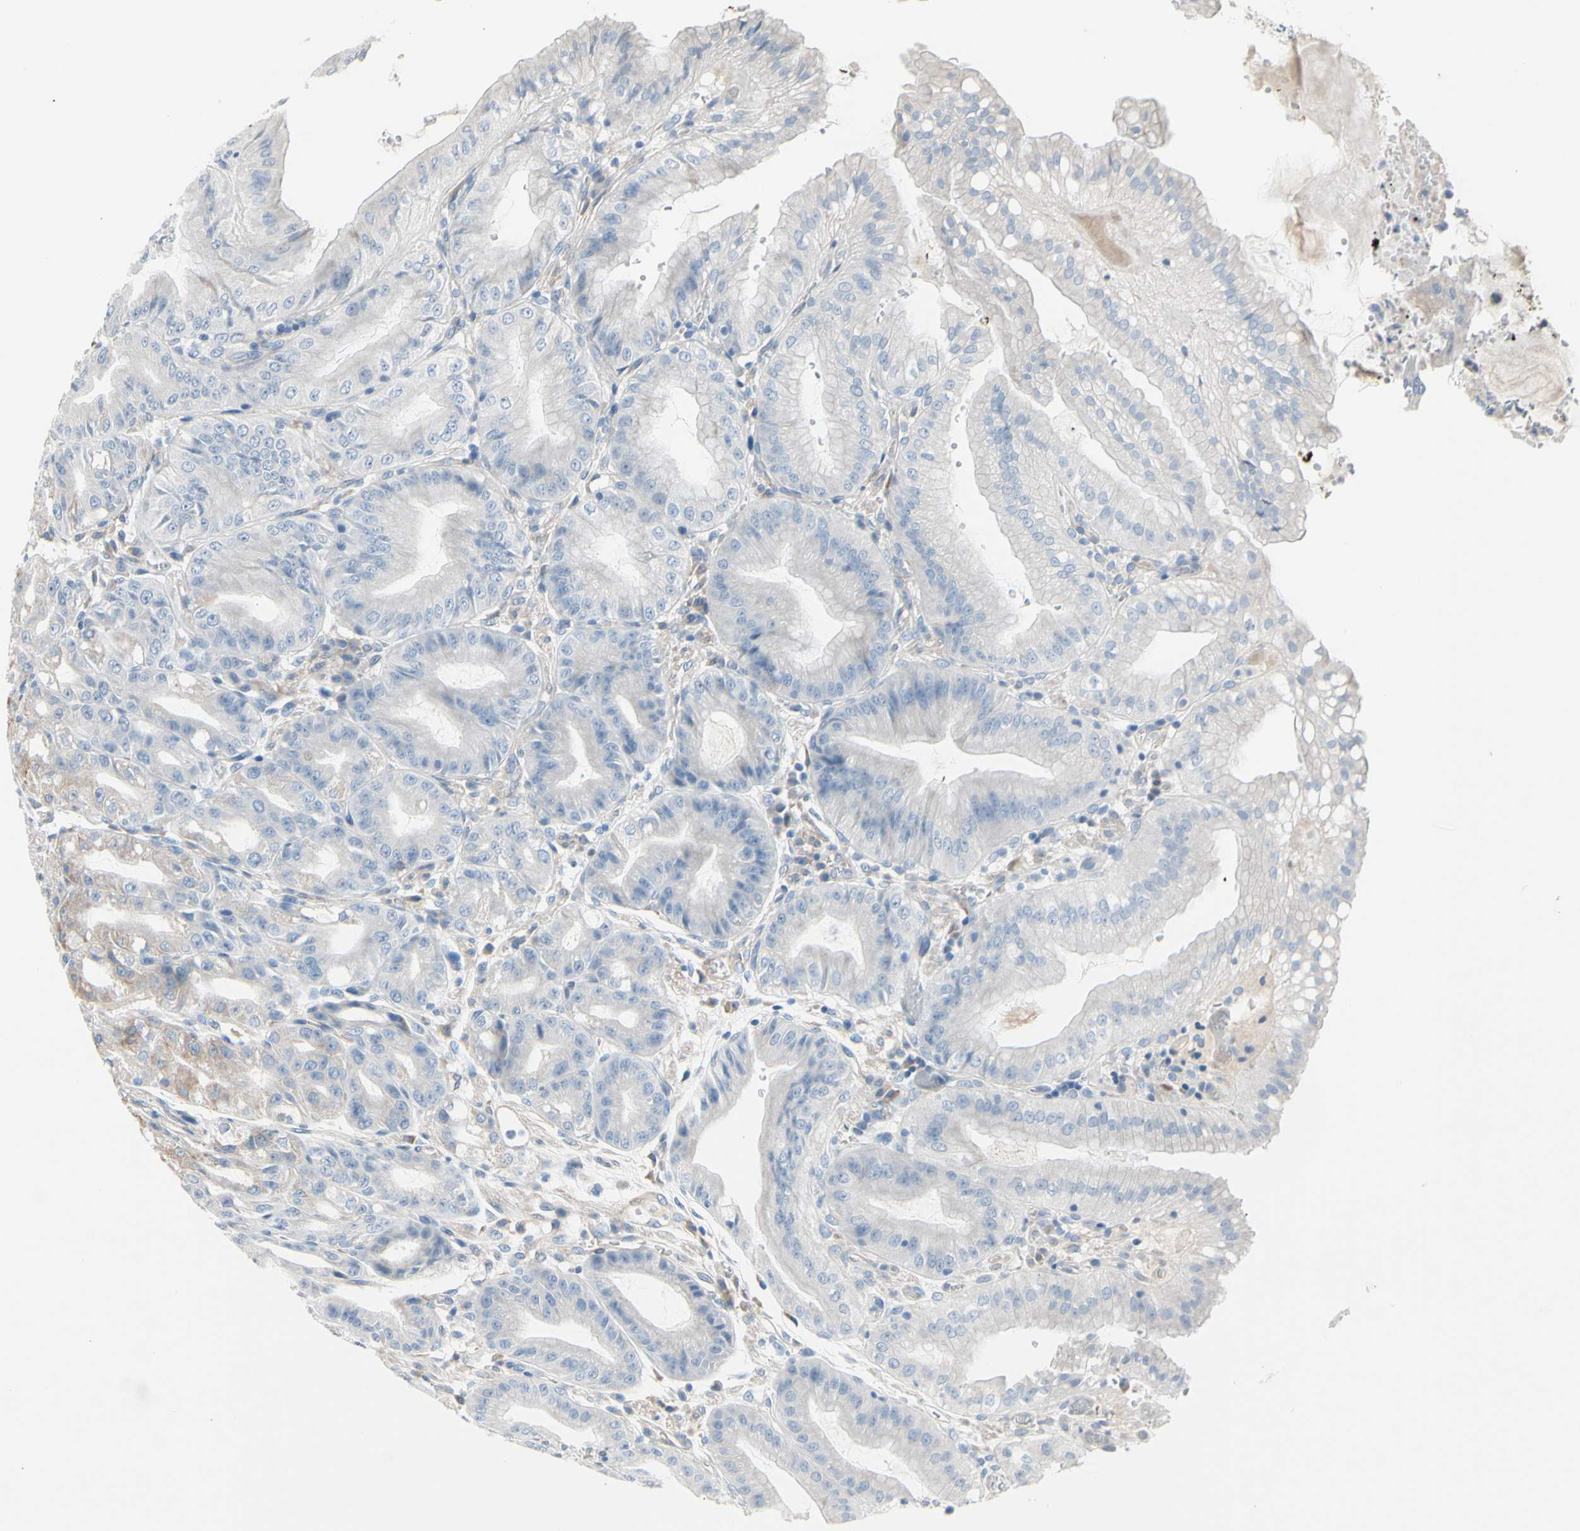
{"staining": {"intensity": "weak", "quantity": "<25%", "location": "cytoplasmic/membranous"}, "tissue": "stomach", "cell_type": "Glandular cells", "image_type": "normal", "snomed": [{"axis": "morphology", "description": "Normal tissue, NOS"}, {"axis": "topography", "description": "Stomach, lower"}], "caption": "There is no significant staining in glandular cells of stomach. (DAB (3,3'-diaminobenzidine) IHC with hematoxylin counter stain).", "gene": "MAP2", "patient": {"sex": "male", "age": 71}}